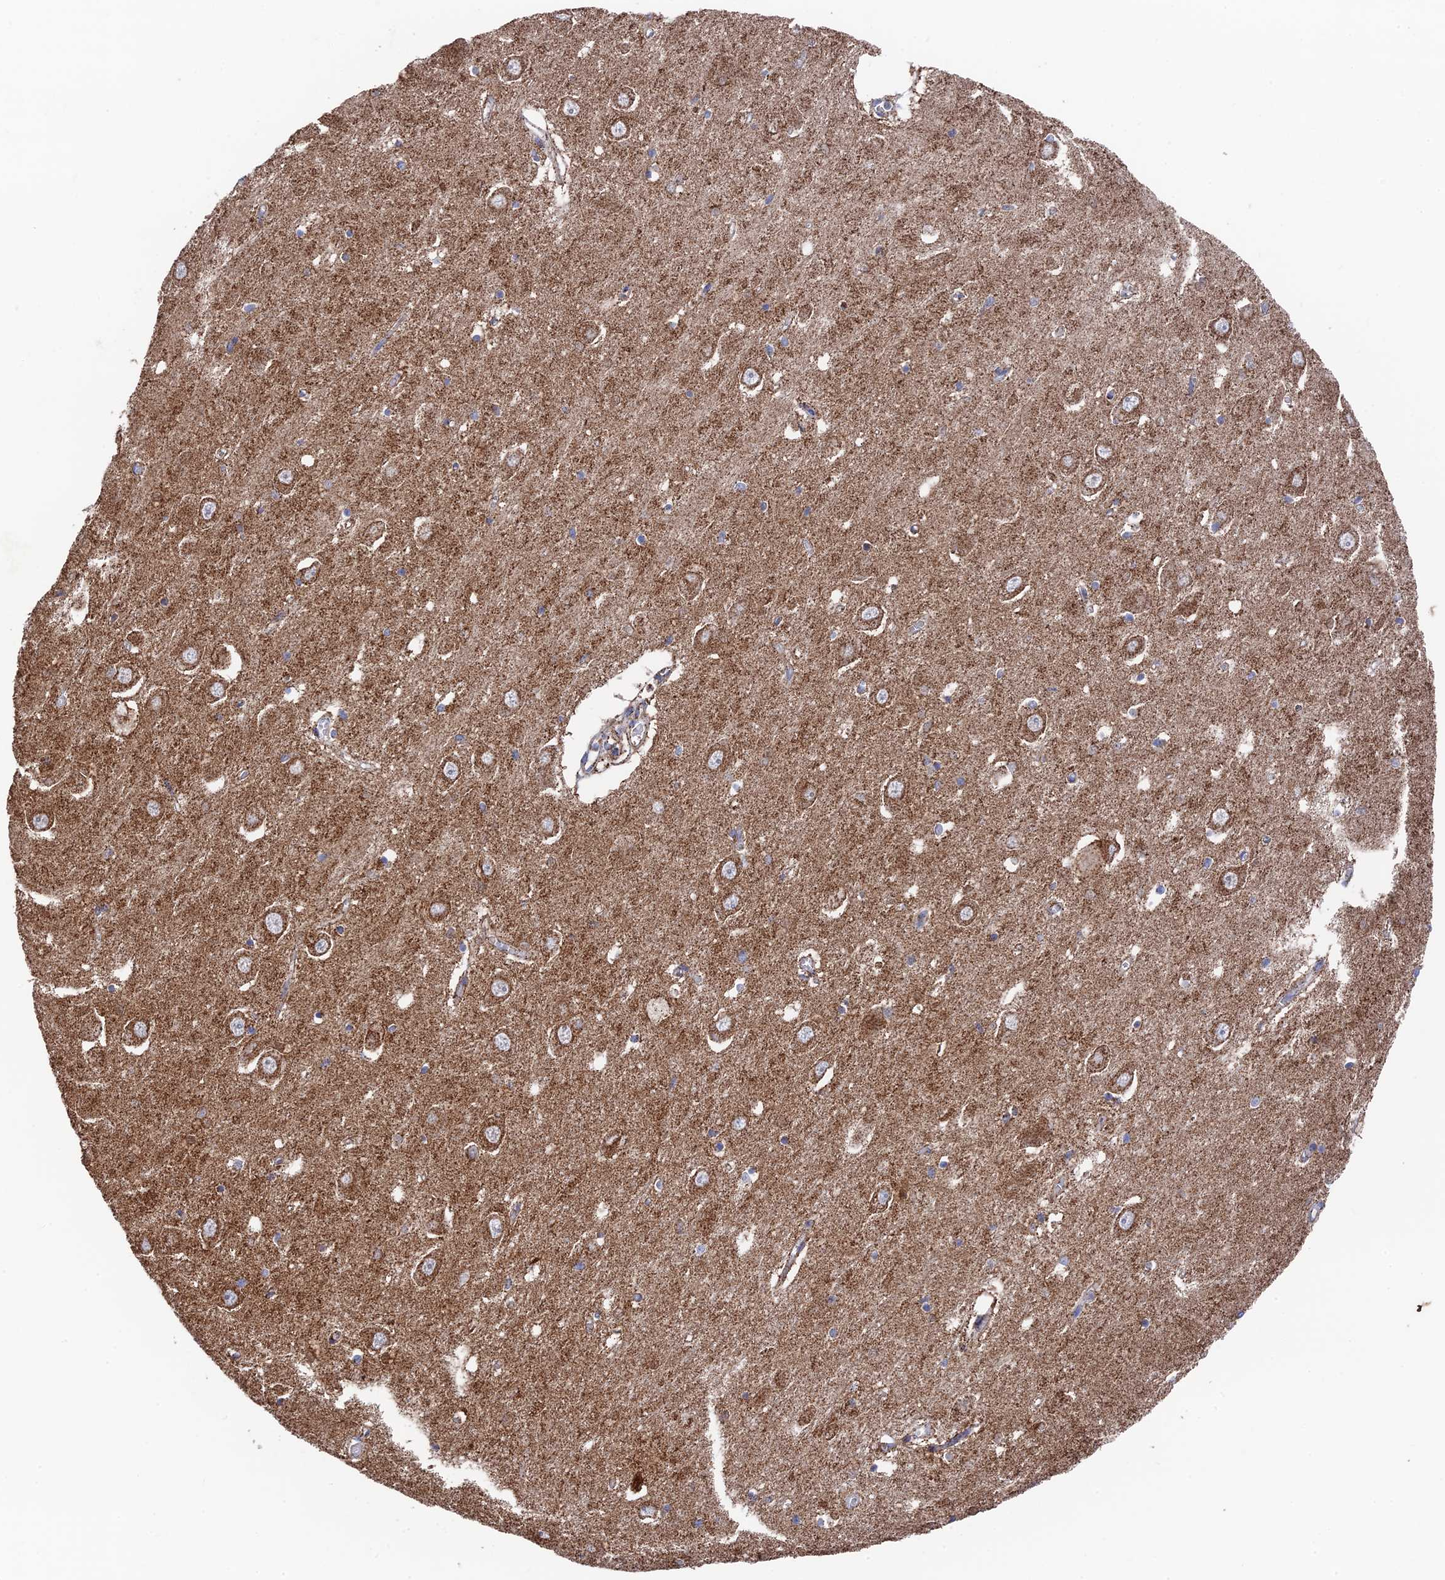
{"staining": {"intensity": "strong", "quantity": "25%-75%", "location": "cytoplasmic/membranous"}, "tissue": "hippocampus", "cell_type": "Glial cells", "image_type": "normal", "snomed": [{"axis": "morphology", "description": "Normal tissue, NOS"}, {"axis": "topography", "description": "Hippocampus"}], "caption": "Normal hippocampus exhibits strong cytoplasmic/membranous staining in about 25%-75% of glial cells, visualized by immunohistochemistry. (IHC, brightfield microscopy, high magnification).", "gene": "HAUS8", "patient": {"sex": "male", "age": 70}}